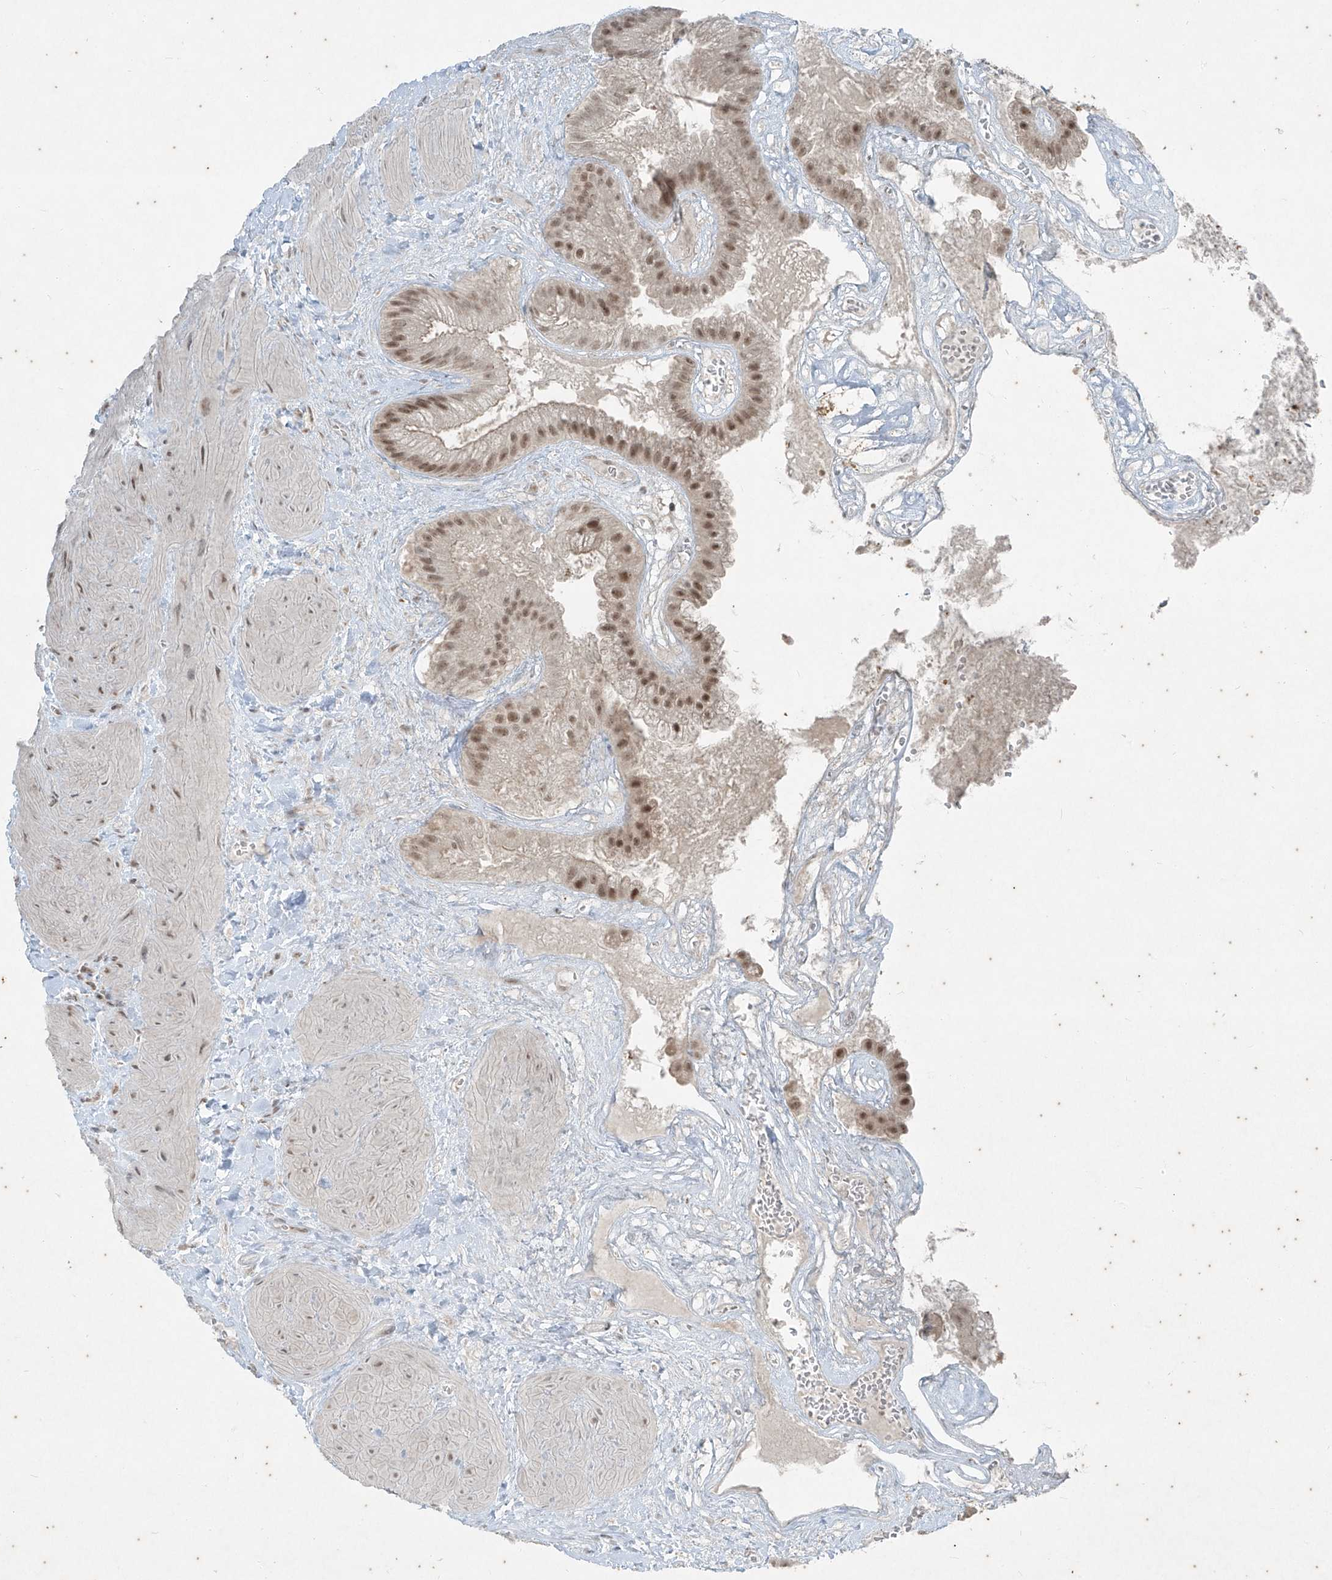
{"staining": {"intensity": "moderate", "quantity": ">75%", "location": "nuclear"}, "tissue": "gallbladder", "cell_type": "Glandular cells", "image_type": "normal", "snomed": [{"axis": "morphology", "description": "Normal tissue, NOS"}, {"axis": "topography", "description": "Gallbladder"}], "caption": "Protein staining reveals moderate nuclear expression in approximately >75% of glandular cells in normal gallbladder. Nuclei are stained in blue.", "gene": "ZNF354B", "patient": {"sex": "male", "age": 55}}